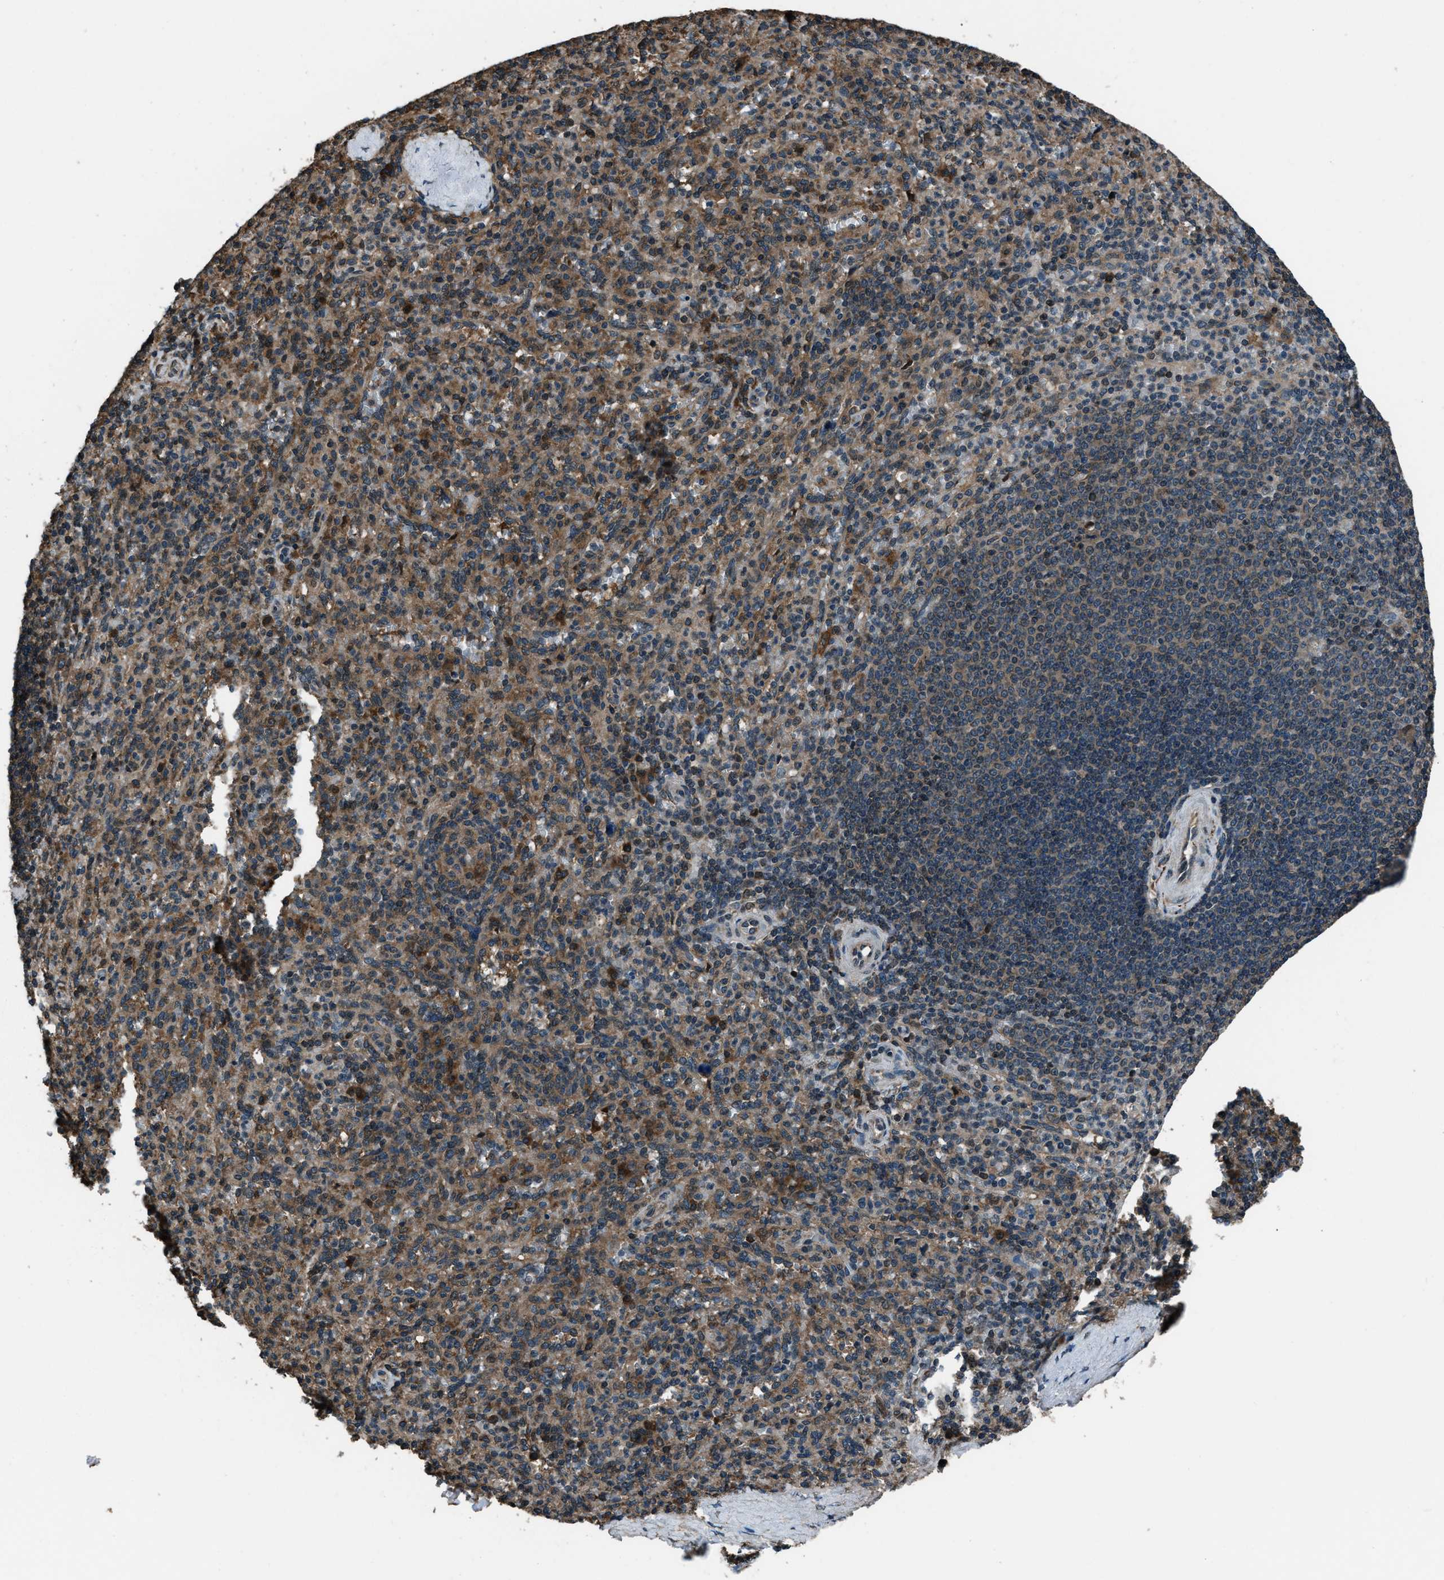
{"staining": {"intensity": "moderate", "quantity": "25%-75%", "location": "cytoplasmic/membranous"}, "tissue": "spleen", "cell_type": "Cells in red pulp", "image_type": "normal", "snomed": [{"axis": "morphology", "description": "Normal tissue, NOS"}, {"axis": "topography", "description": "Spleen"}], "caption": "Immunohistochemical staining of benign human spleen shows medium levels of moderate cytoplasmic/membranous positivity in approximately 25%-75% of cells in red pulp.", "gene": "TRIM4", "patient": {"sex": "male", "age": 36}}